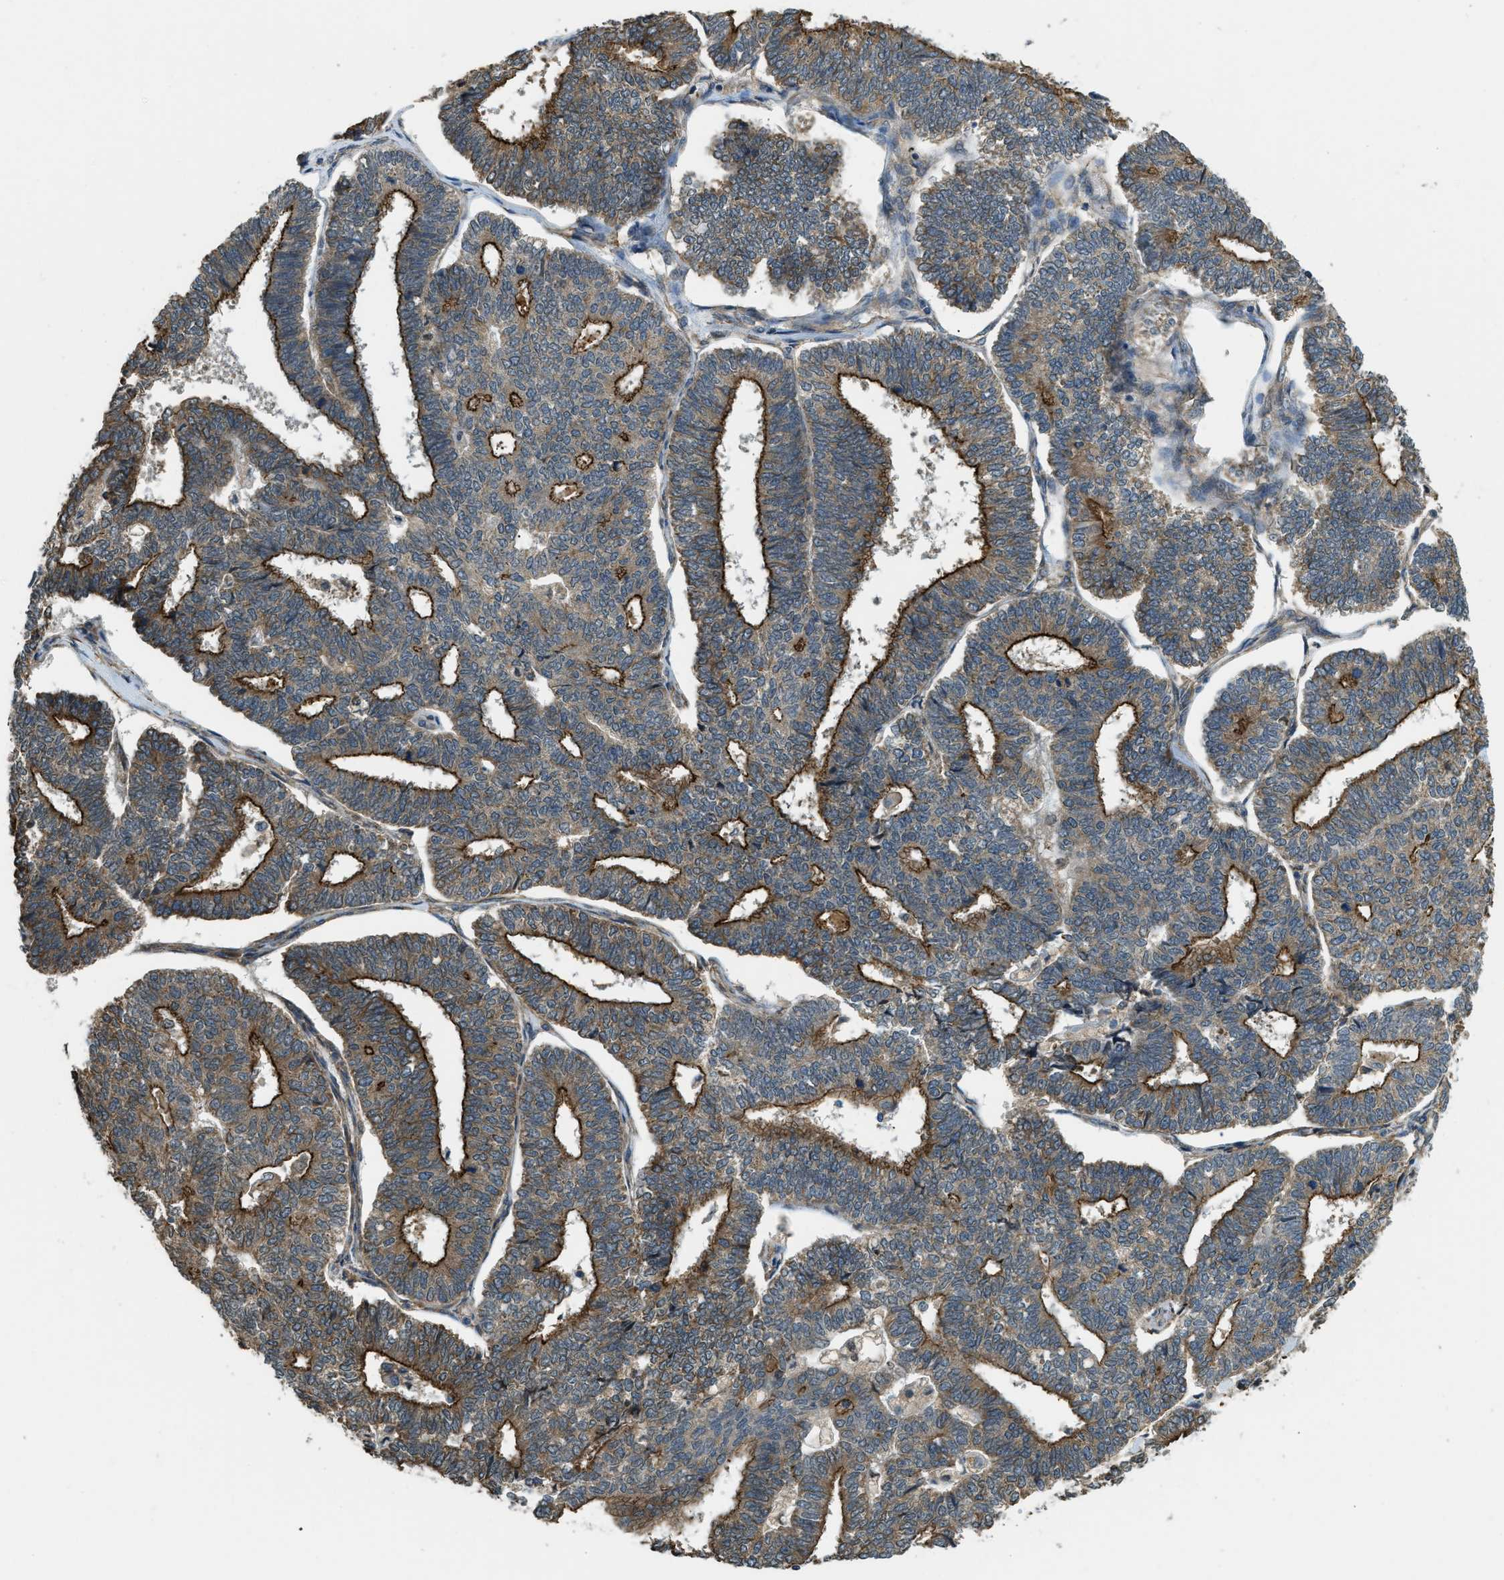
{"staining": {"intensity": "strong", "quantity": "25%-75%", "location": "cytoplasmic/membranous"}, "tissue": "endometrial cancer", "cell_type": "Tumor cells", "image_type": "cancer", "snomed": [{"axis": "morphology", "description": "Adenocarcinoma, NOS"}, {"axis": "topography", "description": "Endometrium"}], "caption": "Immunohistochemistry (IHC) photomicrograph of neoplastic tissue: endometrial cancer (adenocarcinoma) stained using immunohistochemistry (IHC) reveals high levels of strong protein expression localized specifically in the cytoplasmic/membranous of tumor cells, appearing as a cytoplasmic/membranous brown color.", "gene": "CGN", "patient": {"sex": "female", "age": 70}}